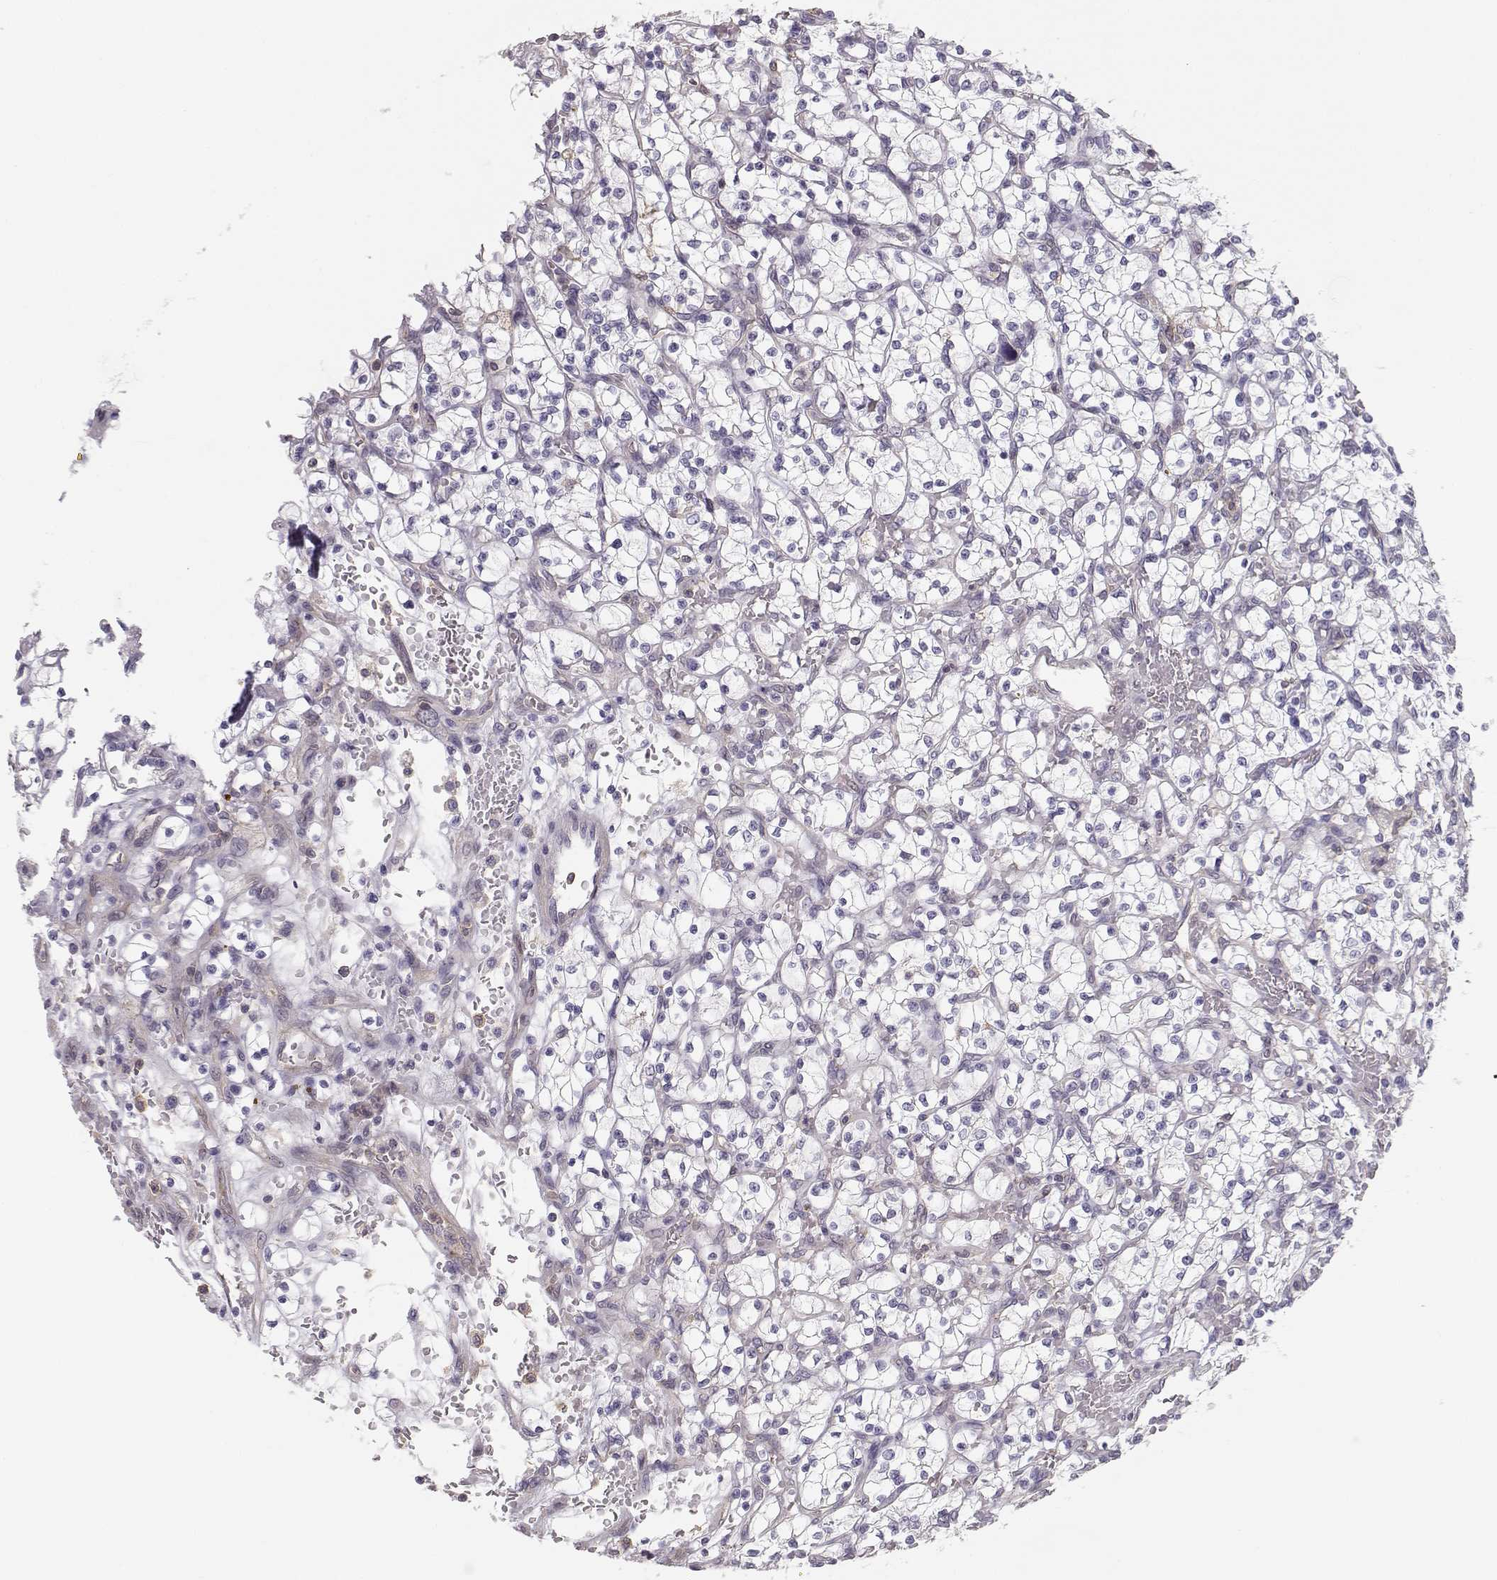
{"staining": {"intensity": "negative", "quantity": "none", "location": "none"}, "tissue": "renal cancer", "cell_type": "Tumor cells", "image_type": "cancer", "snomed": [{"axis": "morphology", "description": "Adenocarcinoma, NOS"}, {"axis": "topography", "description": "Kidney"}], "caption": "High magnification brightfield microscopy of renal cancer stained with DAB (brown) and counterstained with hematoxylin (blue): tumor cells show no significant positivity.", "gene": "DAPL1", "patient": {"sex": "female", "age": 64}}